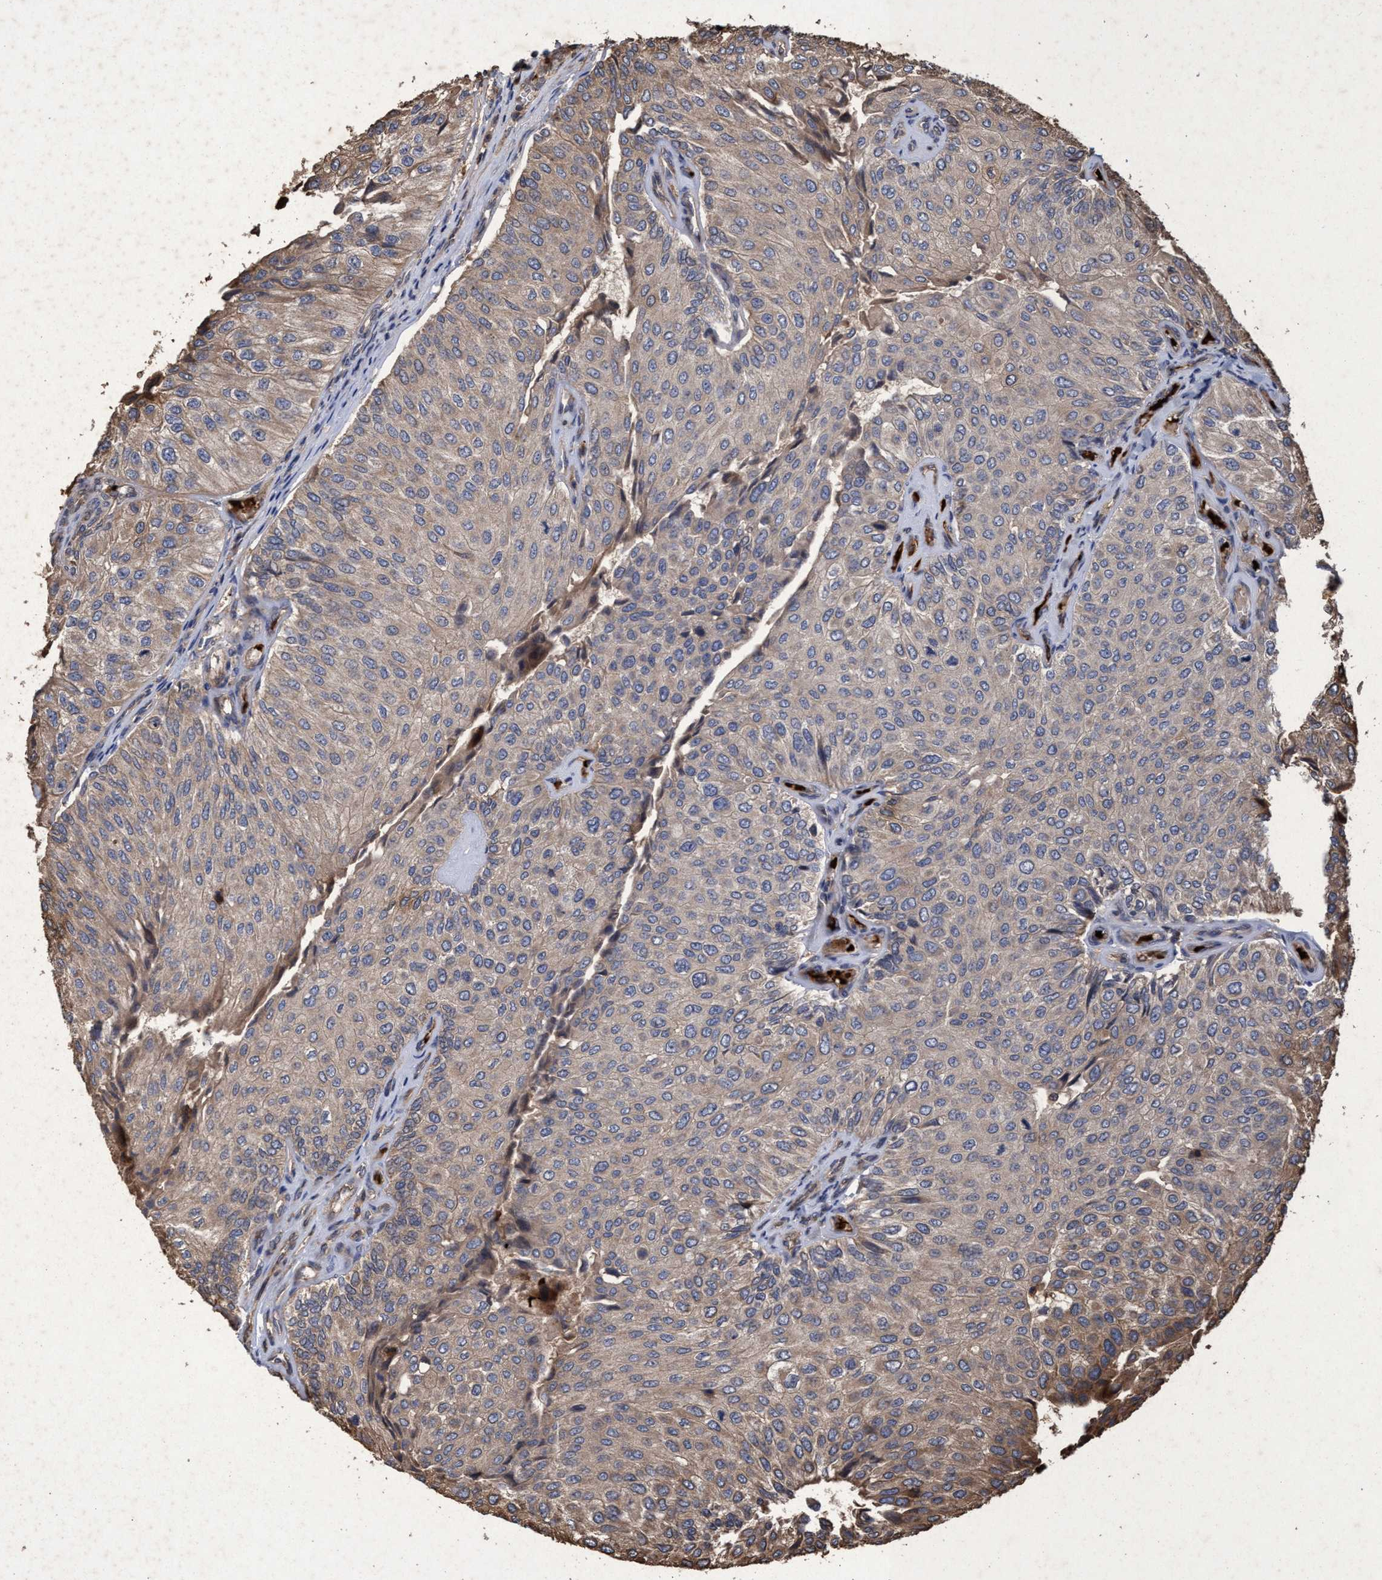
{"staining": {"intensity": "weak", "quantity": ">75%", "location": "cytoplasmic/membranous"}, "tissue": "urothelial cancer", "cell_type": "Tumor cells", "image_type": "cancer", "snomed": [{"axis": "morphology", "description": "Urothelial carcinoma, High grade"}, {"axis": "topography", "description": "Kidney"}, {"axis": "topography", "description": "Urinary bladder"}], "caption": "Human urothelial carcinoma (high-grade) stained with a protein marker reveals weak staining in tumor cells.", "gene": "CHMP6", "patient": {"sex": "male", "age": 77}}